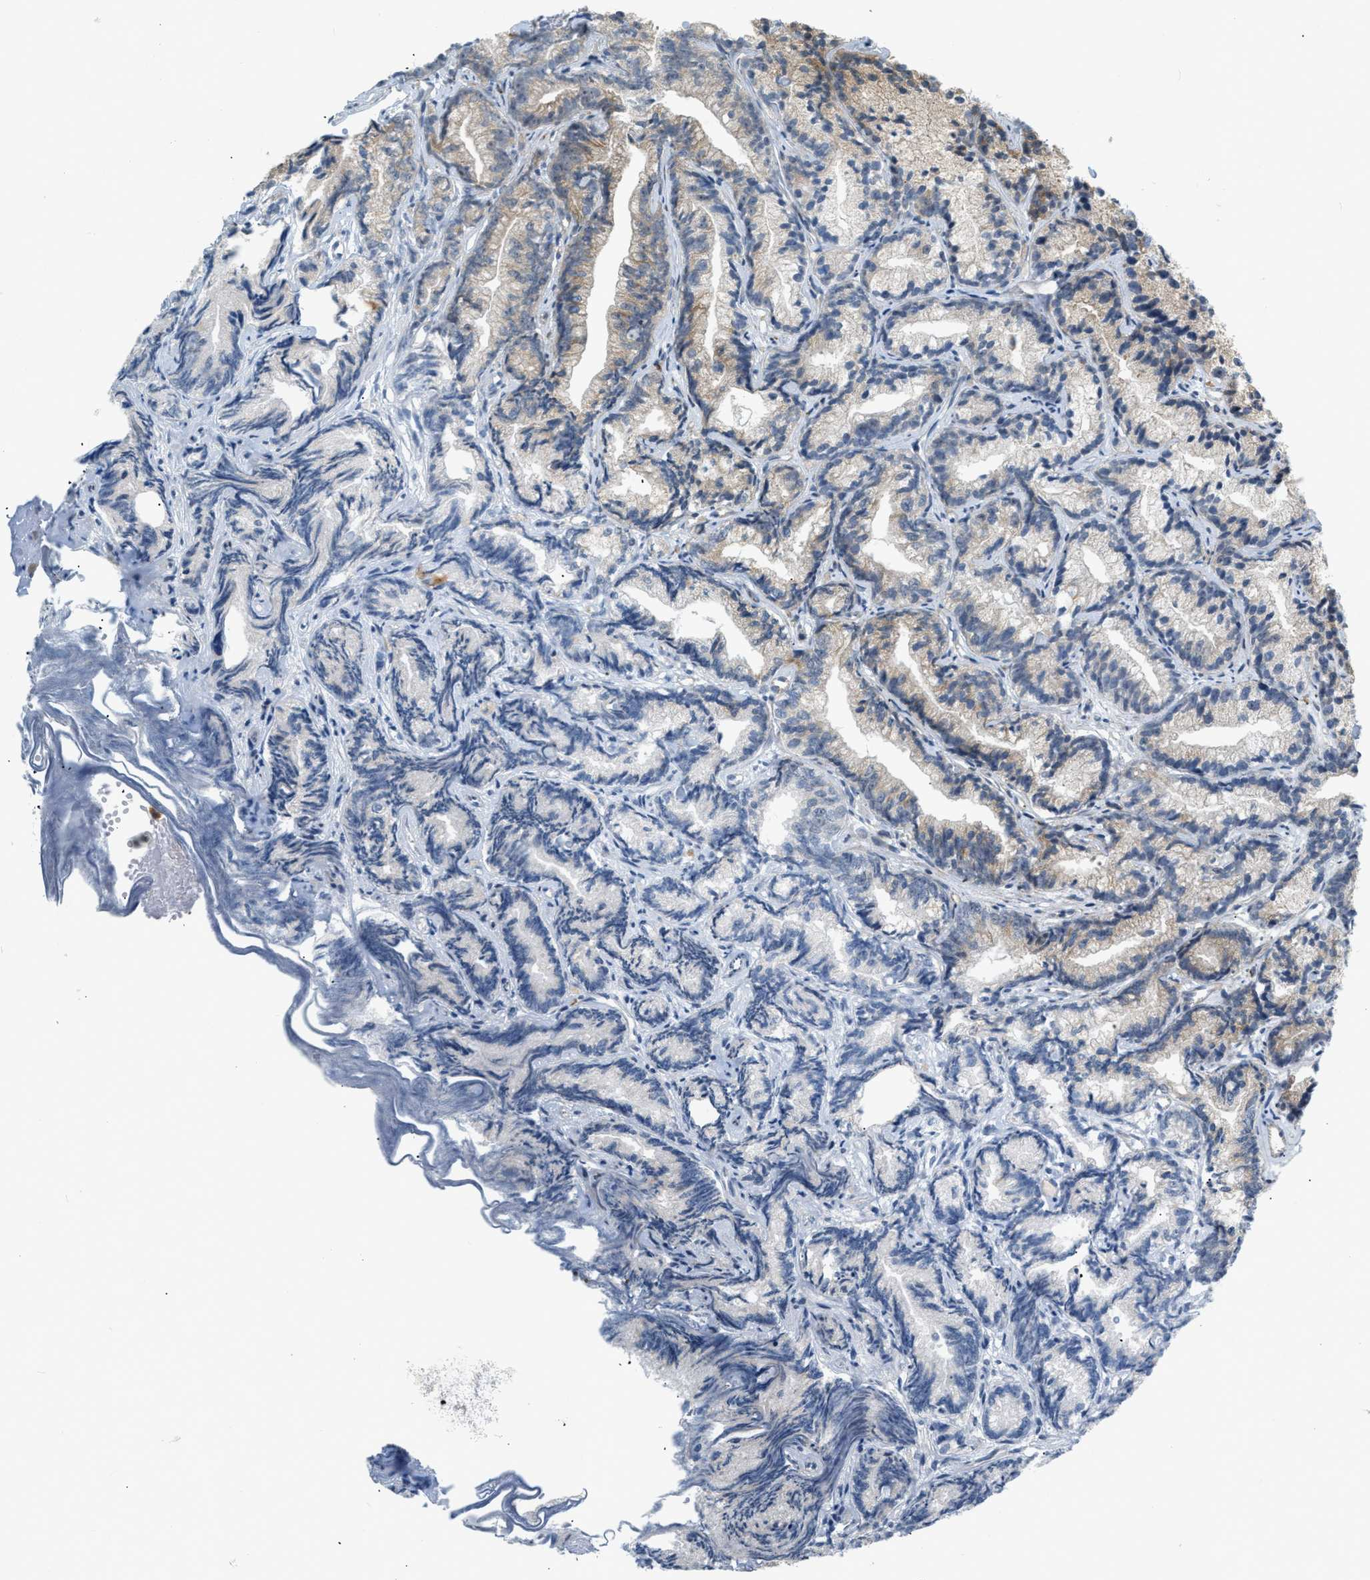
{"staining": {"intensity": "moderate", "quantity": "25%-75%", "location": "cytoplasmic/membranous"}, "tissue": "prostate cancer", "cell_type": "Tumor cells", "image_type": "cancer", "snomed": [{"axis": "morphology", "description": "Adenocarcinoma, Low grade"}, {"axis": "topography", "description": "Prostate"}], "caption": "Moderate cytoplasmic/membranous protein expression is present in approximately 25%-75% of tumor cells in prostate adenocarcinoma (low-grade).", "gene": "ZNF408", "patient": {"sex": "male", "age": 89}}